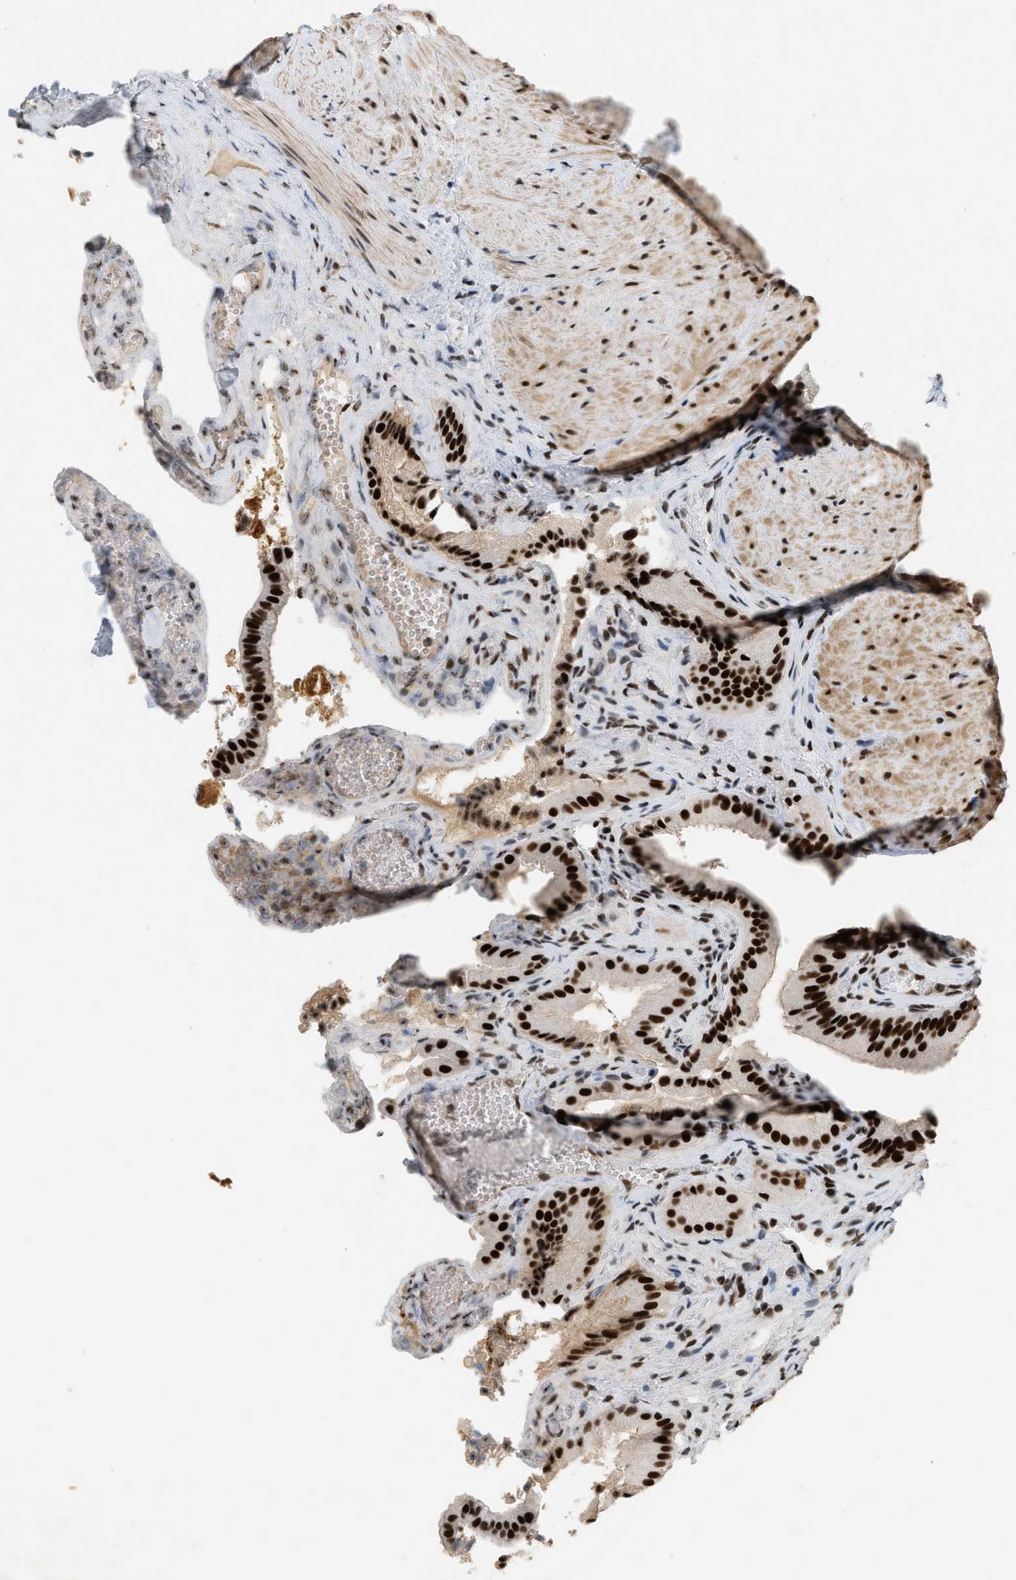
{"staining": {"intensity": "strong", "quantity": ">75%", "location": "nuclear"}, "tissue": "gallbladder", "cell_type": "Glandular cells", "image_type": "normal", "snomed": [{"axis": "morphology", "description": "Normal tissue, NOS"}, {"axis": "topography", "description": "Gallbladder"}], "caption": "A brown stain shows strong nuclear expression of a protein in glandular cells of unremarkable human gallbladder.", "gene": "SMARCB1", "patient": {"sex": "male", "age": 49}}